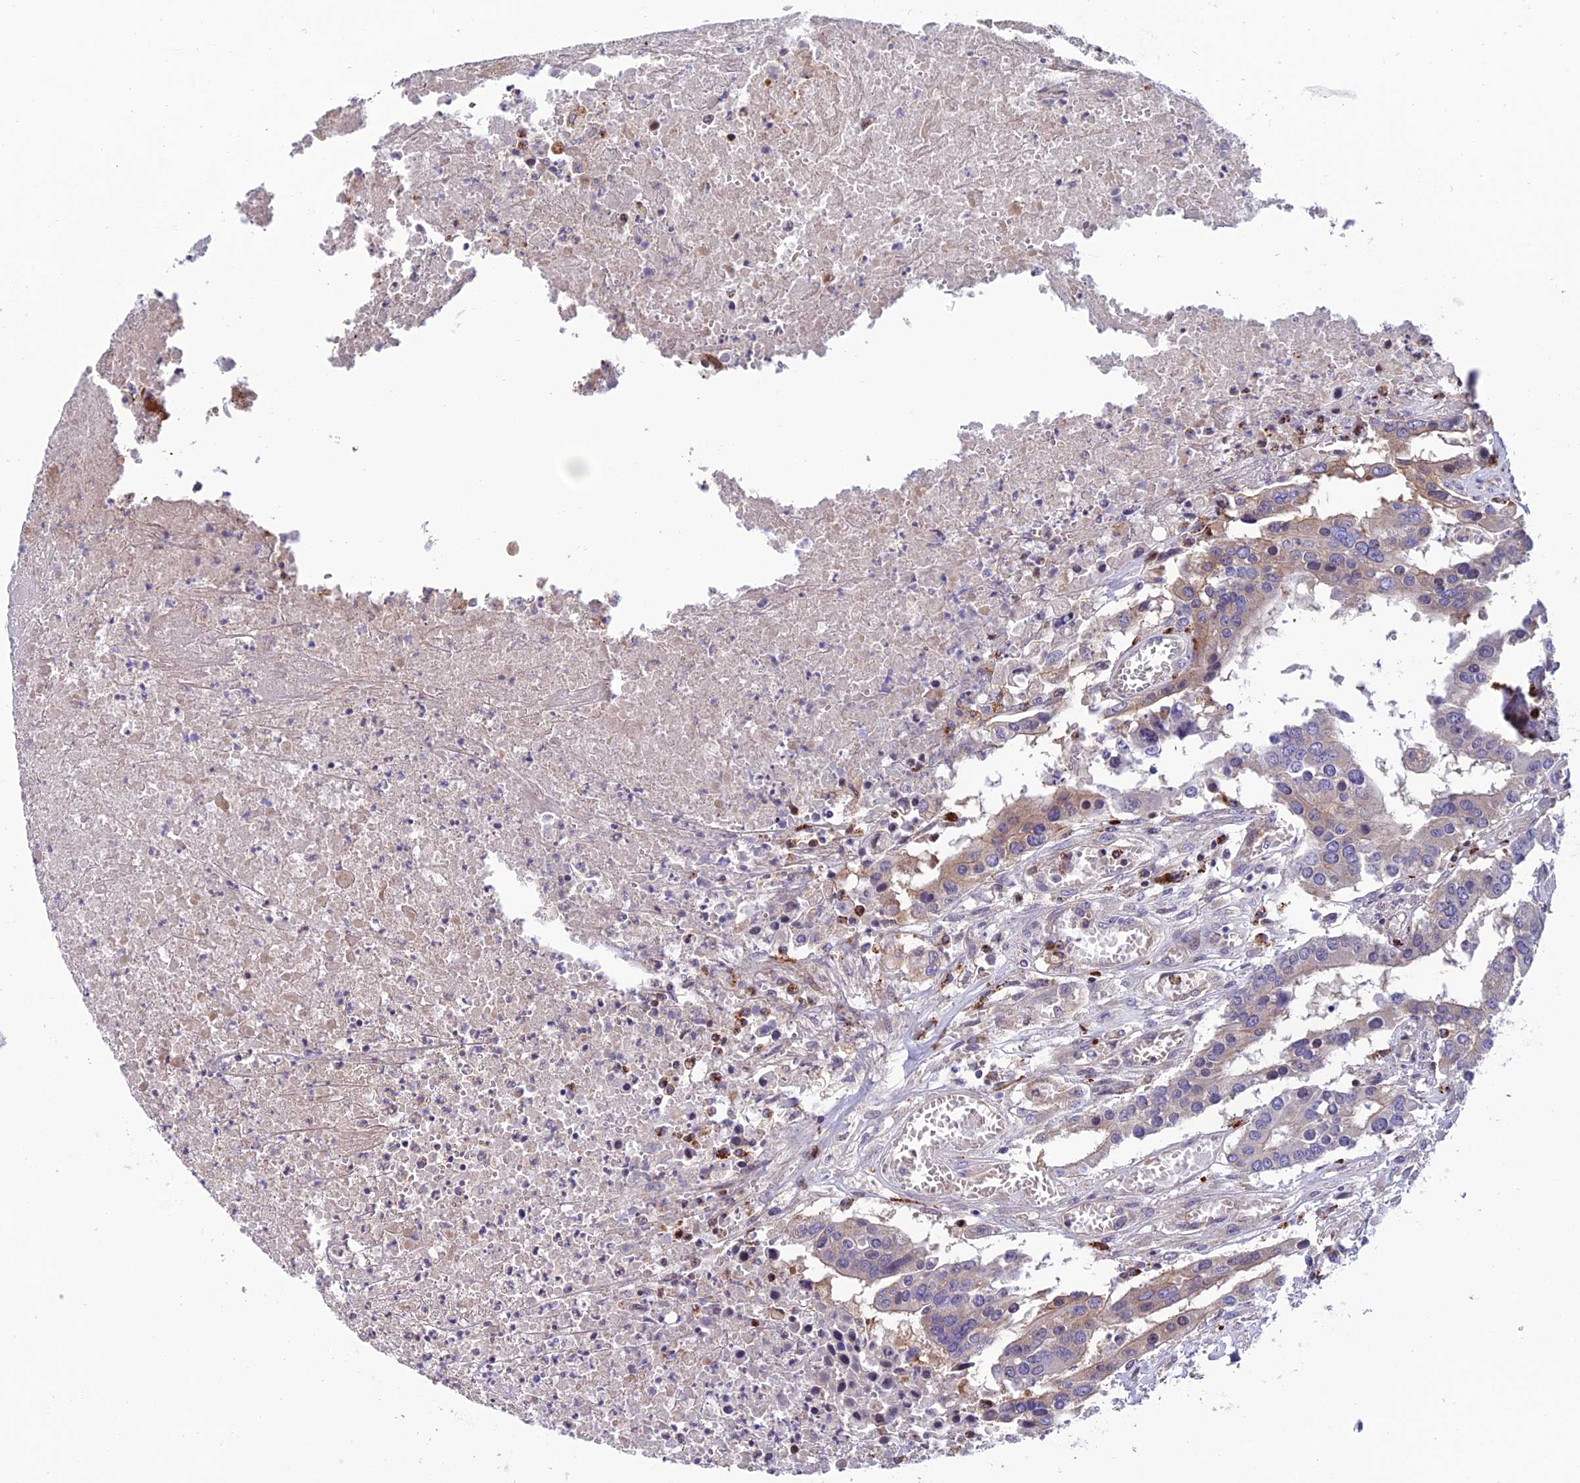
{"staining": {"intensity": "weak", "quantity": "<25%", "location": "cytoplasmic/membranous"}, "tissue": "colorectal cancer", "cell_type": "Tumor cells", "image_type": "cancer", "snomed": [{"axis": "morphology", "description": "Adenocarcinoma, NOS"}, {"axis": "topography", "description": "Colon"}], "caption": "Immunohistochemistry of human colorectal cancer (adenocarcinoma) exhibits no staining in tumor cells.", "gene": "ARHGEF18", "patient": {"sex": "male", "age": 77}}